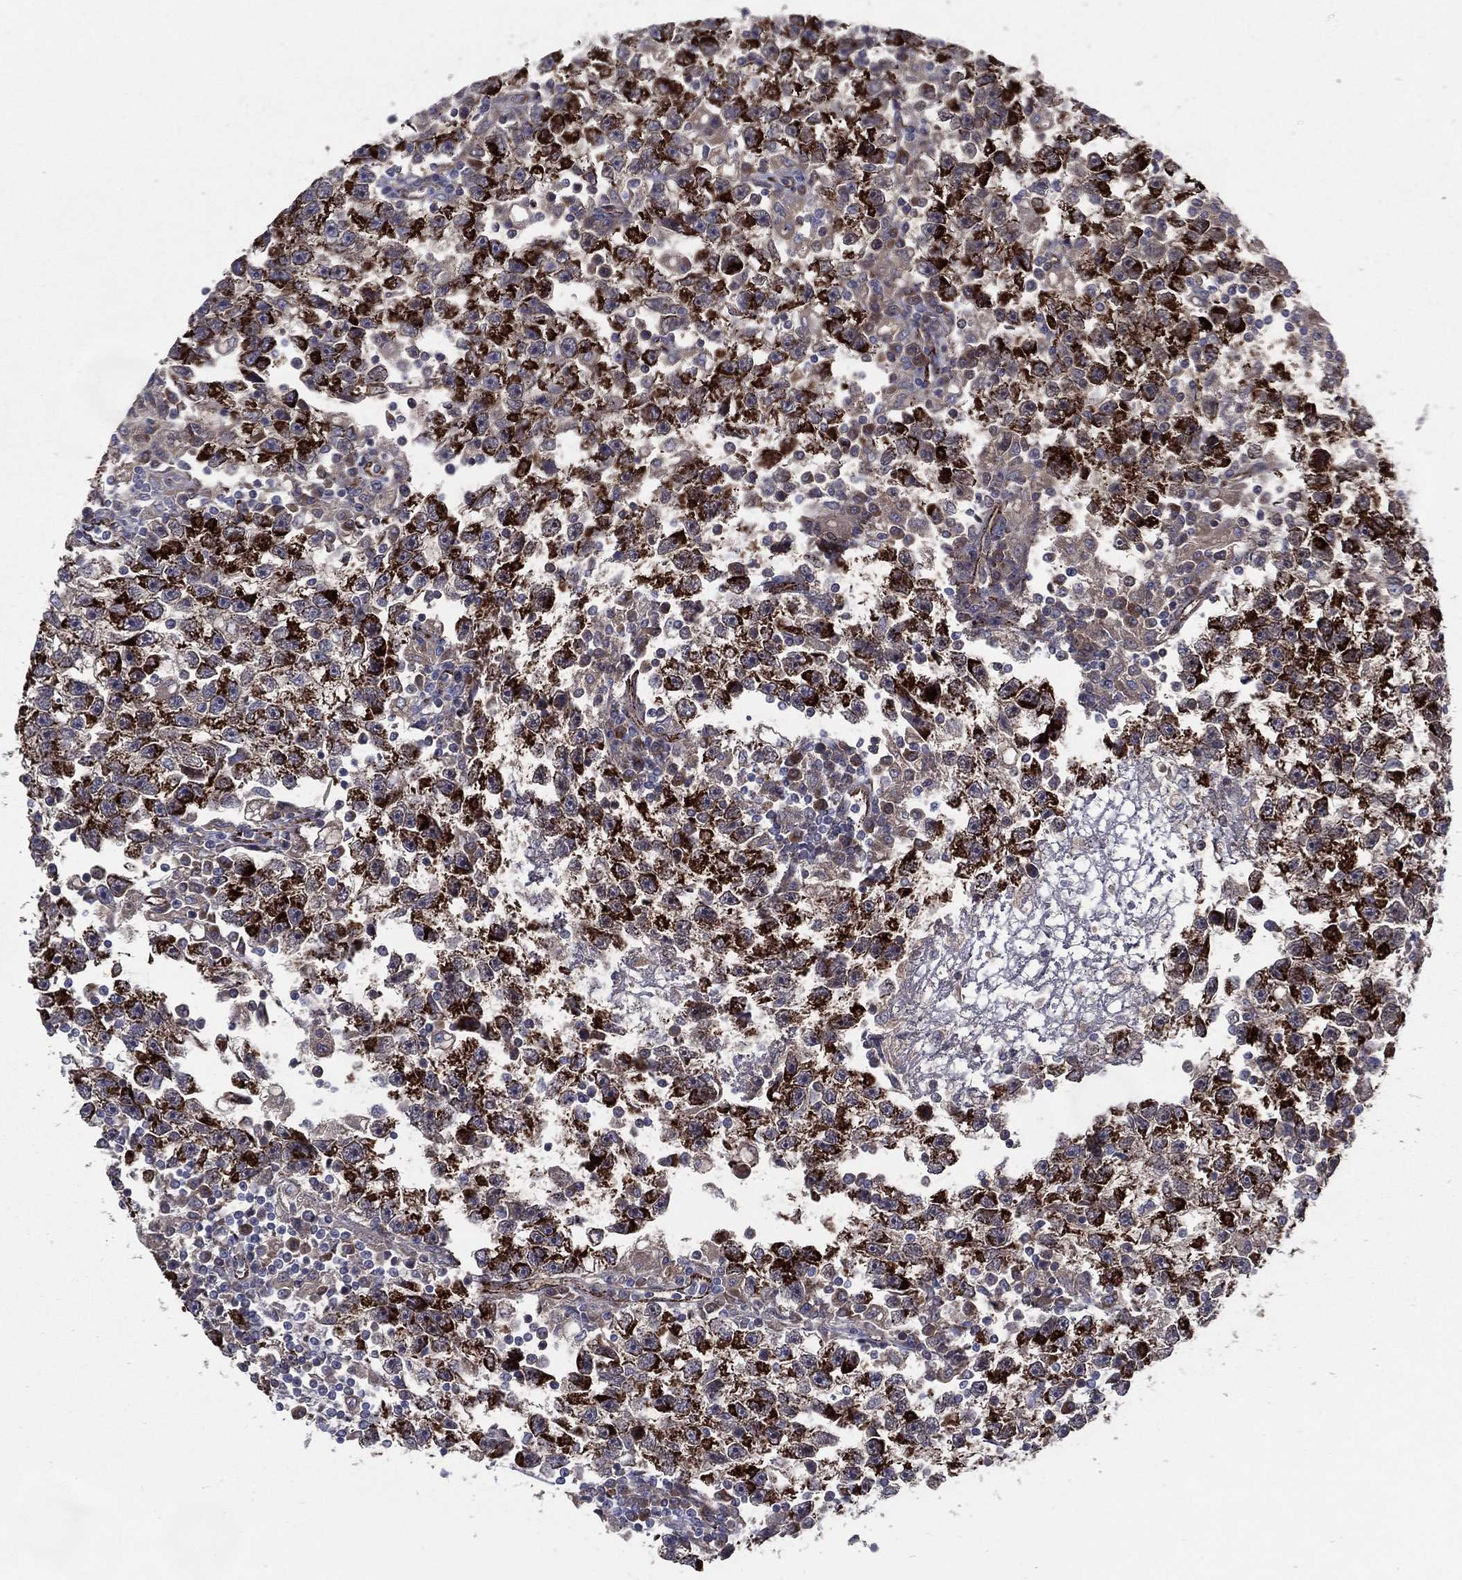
{"staining": {"intensity": "strong", "quantity": "25%-75%", "location": "cytoplasmic/membranous"}, "tissue": "testis cancer", "cell_type": "Tumor cells", "image_type": "cancer", "snomed": [{"axis": "morphology", "description": "Seminoma, NOS"}, {"axis": "topography", "description": "Testis"}], "caption": "Strong cytoplasmic/membranous positivity for a protein is appreciated in approximately 25%-75% of tumor cells of testis cancer (seminoma) using immunohistochemistry (IHC).", "gene": "ARHGAP11A", "patient": {"sex": "male", "age": 47}}